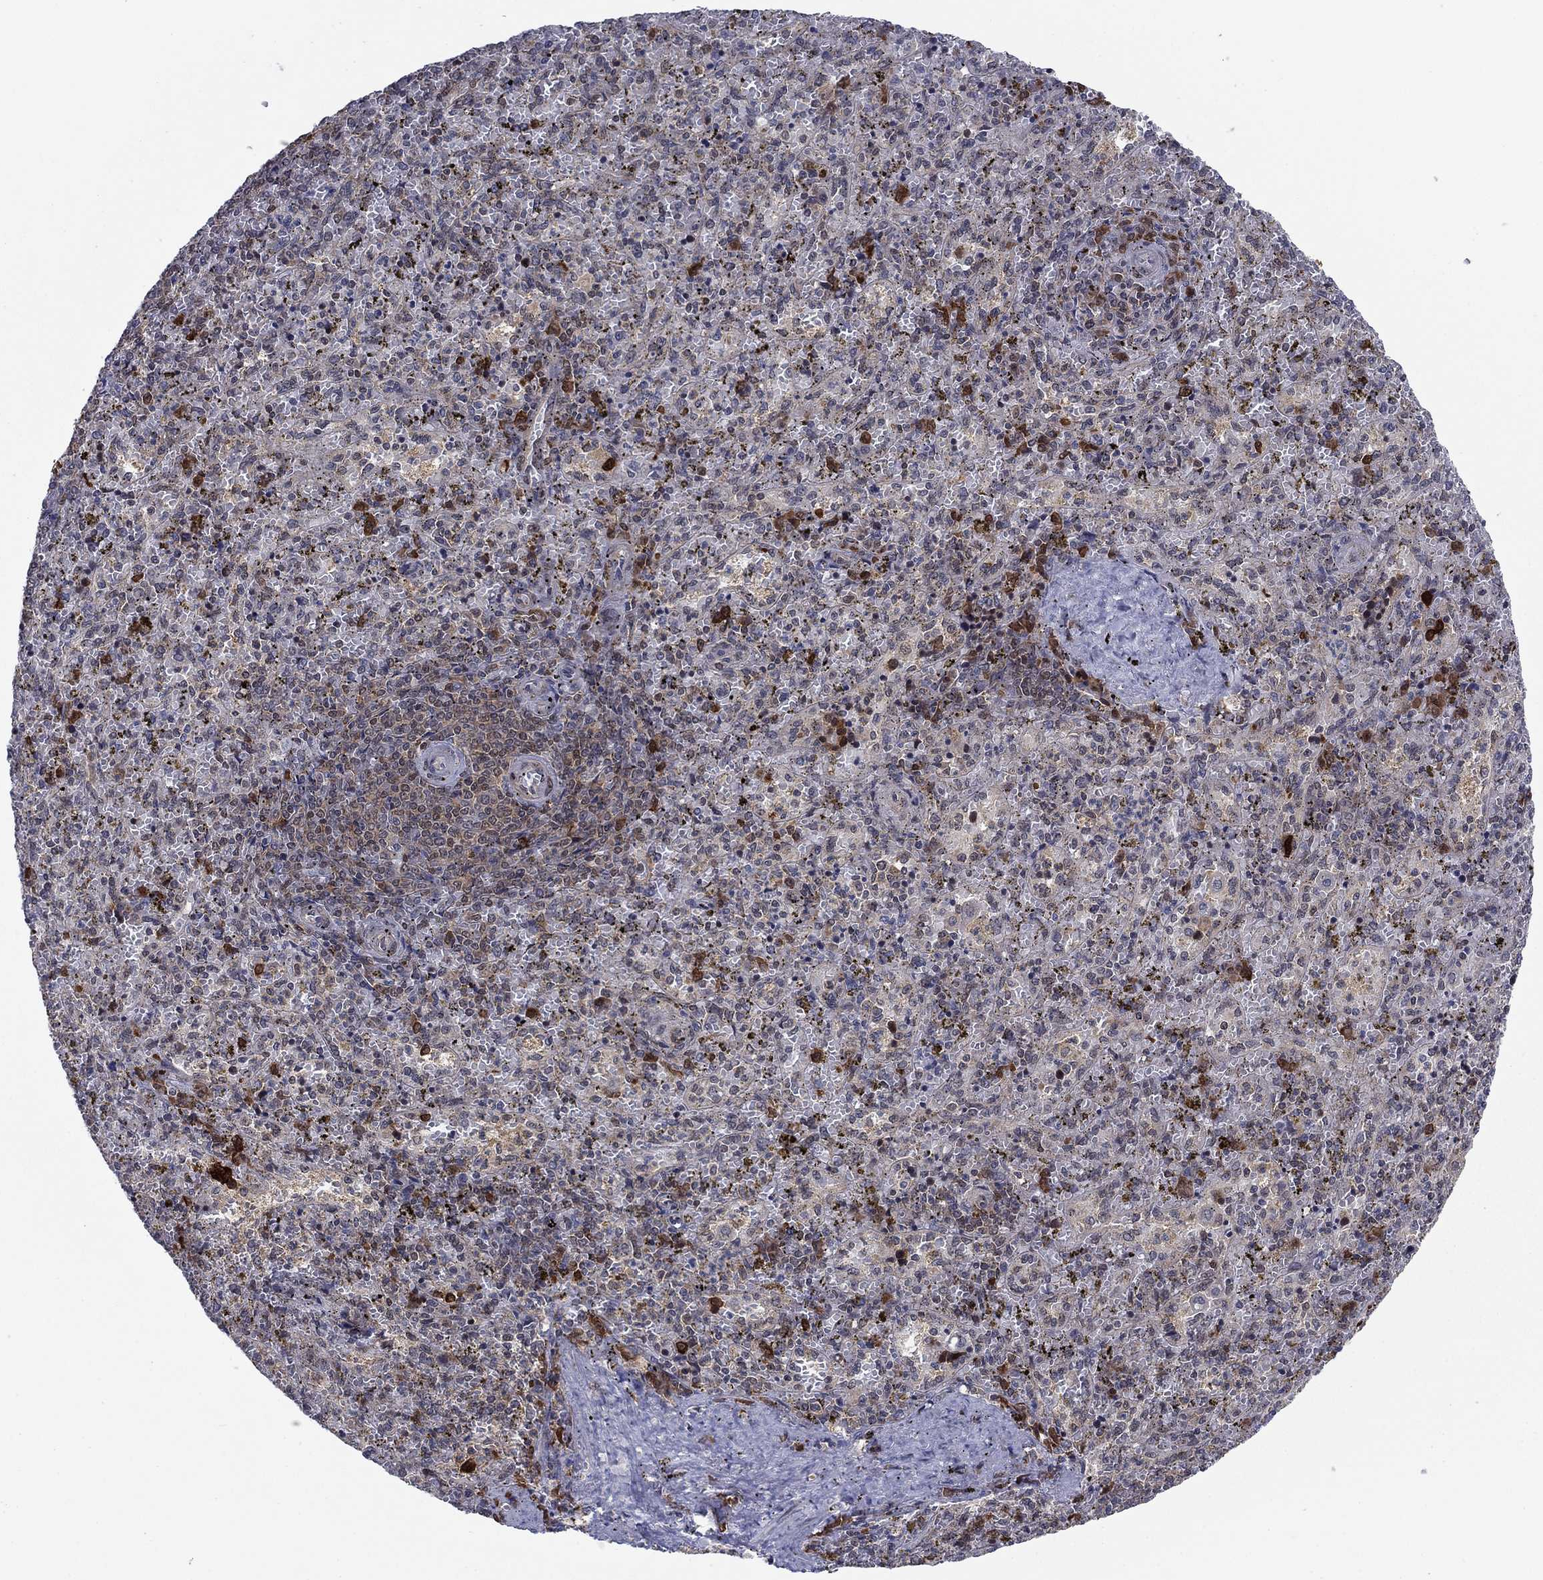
{"staining": {"intensity": "weak", "quantity": "<25%", "location": "nuclear"}, "tissue": "spleen", "cell_type": "Cells in red pulp", "image_type": "normal", "snomed": [{"axis": "morphology", "description": "Normal tissue, NOS"}, {"axis": "topography", "description": "Spleen"}], "caption": "The photomicrograph shows no significant staining in cells in red pulp of spleen. (Brightfield microscopy of DAB (3,3'-diaminobenzidine) immunohistochemistry (IHC) at high magnification).", "gene": "FKBP4", "patient": {"sex": "female", "age": 50}}